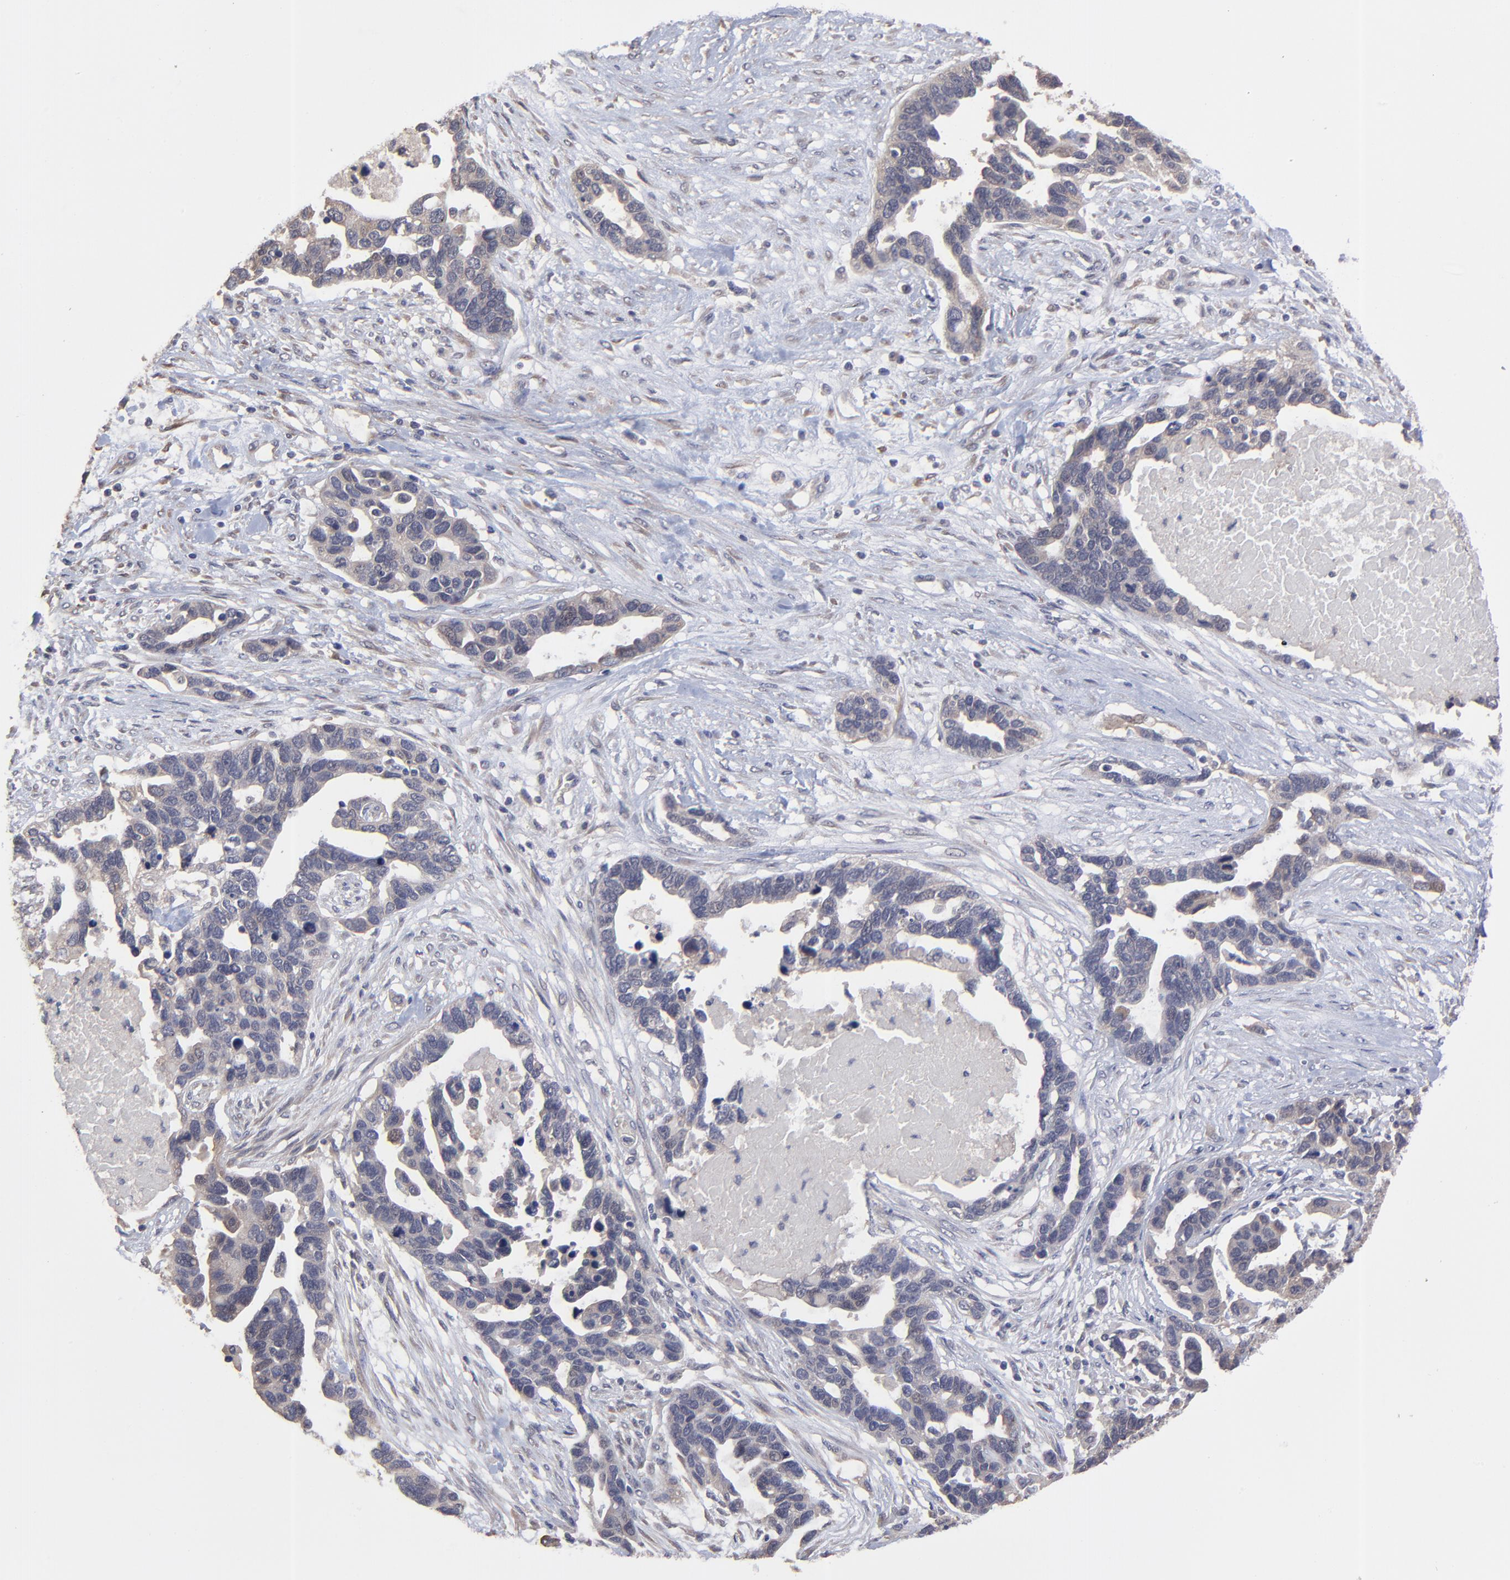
{"staining": {"intensity": "weak", "quantity": "<25%", "location": "cytoplasmic/membranous"}, "tissue": "ovarian cancer", "cell_type": "Tumor cells", "image_type": "cancer", "snomed": [{"axis": "morphology", "description": "Cystadenocarcinoma, serous, NOS"}, {"axis": "topography", "description": "Ovary"}], "caption": "Immunohistochemical staining of human serous cystadenocarcinoma (ovarian) shows no significant positivity in tumor cells.", "gene": "ZNF780B", "patient": {"sex": "female", "age": 54}}